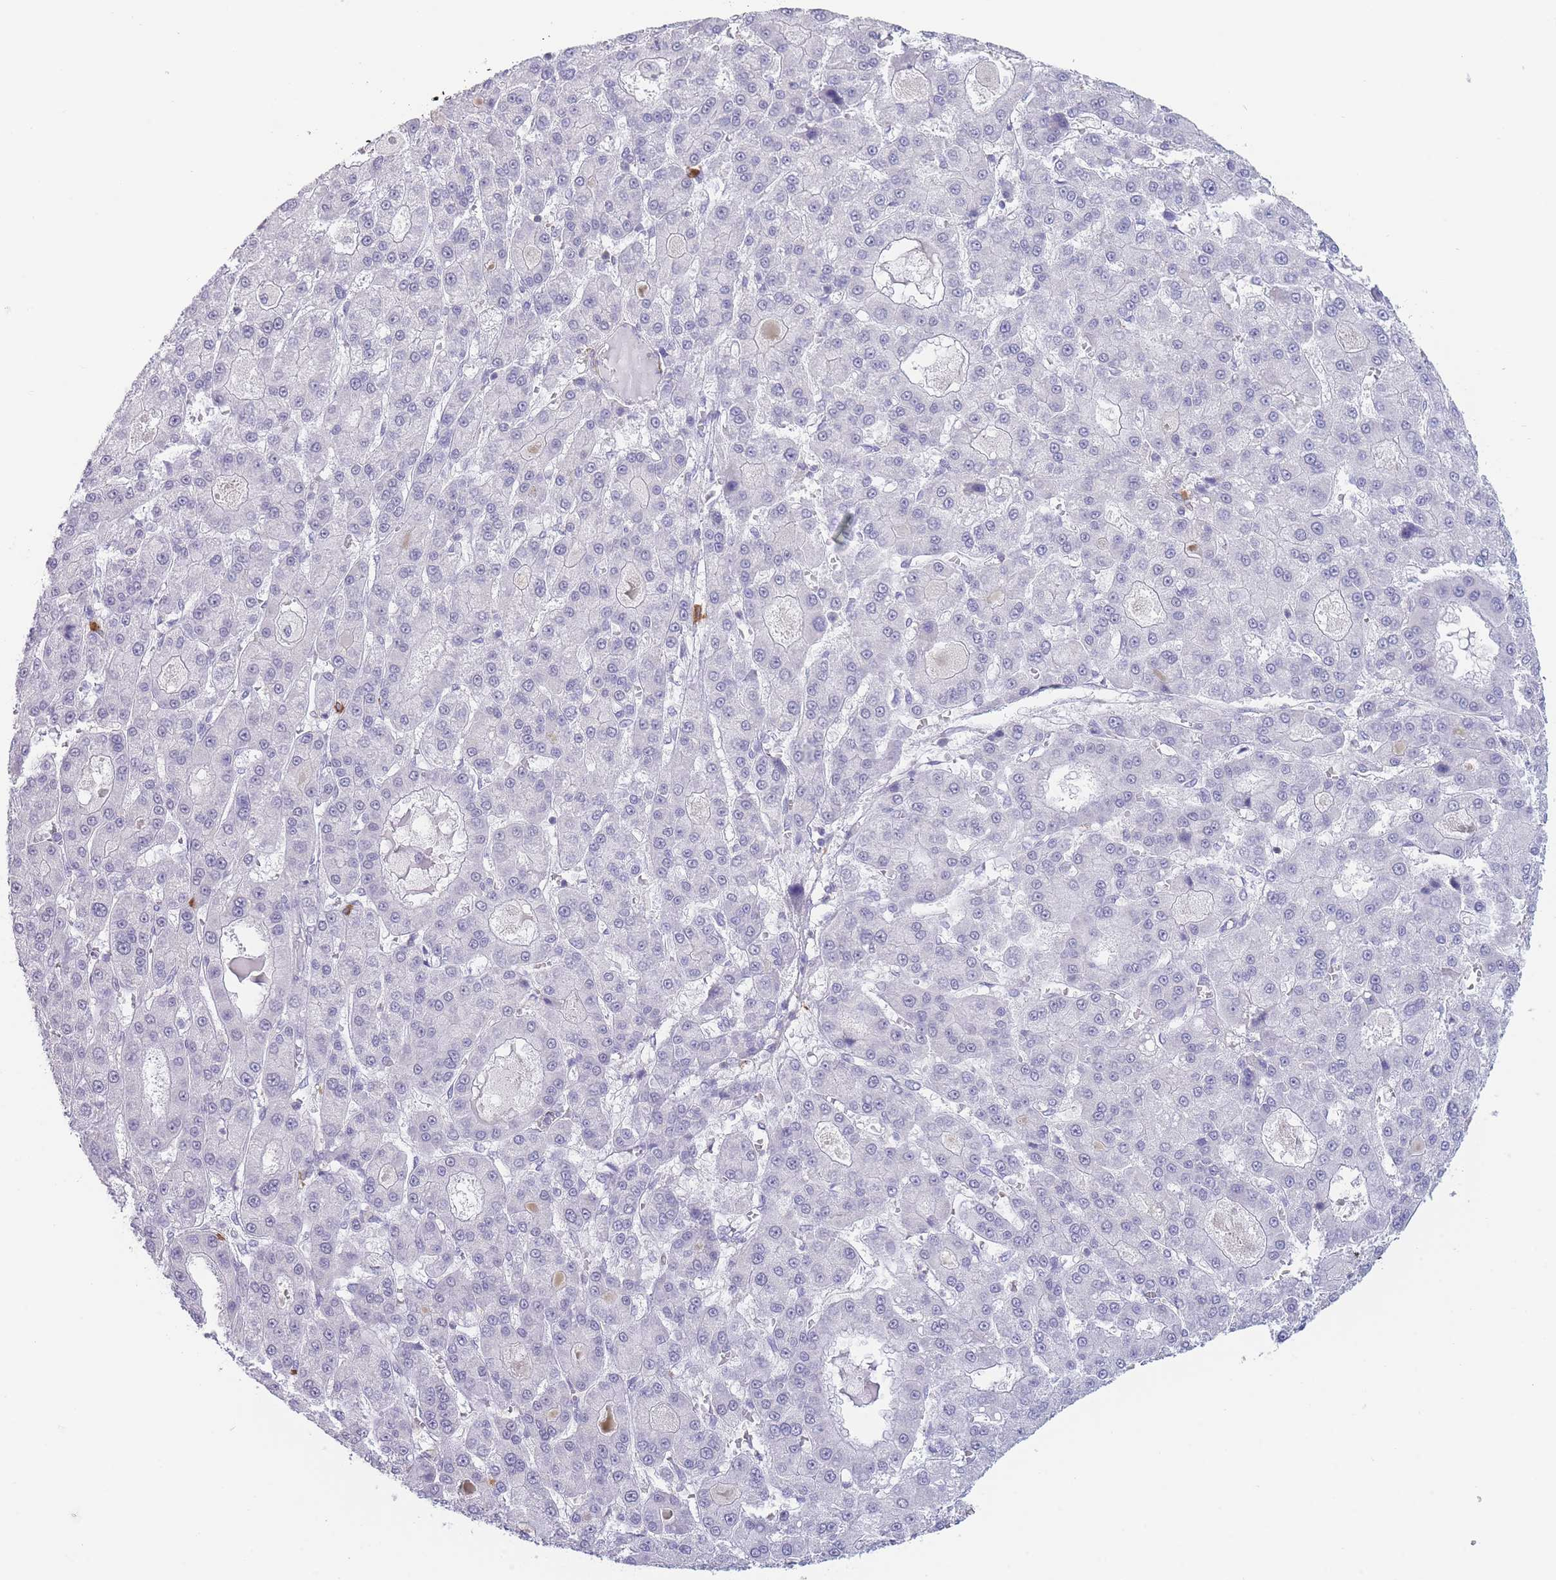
{"staining": {"intensity": "negative", "quantity": "none", "location": "none"}, "tissue": "liver cancer", "cell_type": "Tumor cells", "image_type": "cancer", "snomed": [{"axis": "morphology", "description": "Carcinoma, Hepatocellular, NOS"}, {"axis": "topography", "description": "Liver"}], "caption": "Protein analysis of liver hepatocellular carcinoma exhibits no significant positivity in tumor cells. (DAB (3,3'-diaminobenzidine) IHC, high magnification).", "gene": "ASAP3", "patient": {"sex": "male", "age": 70}}